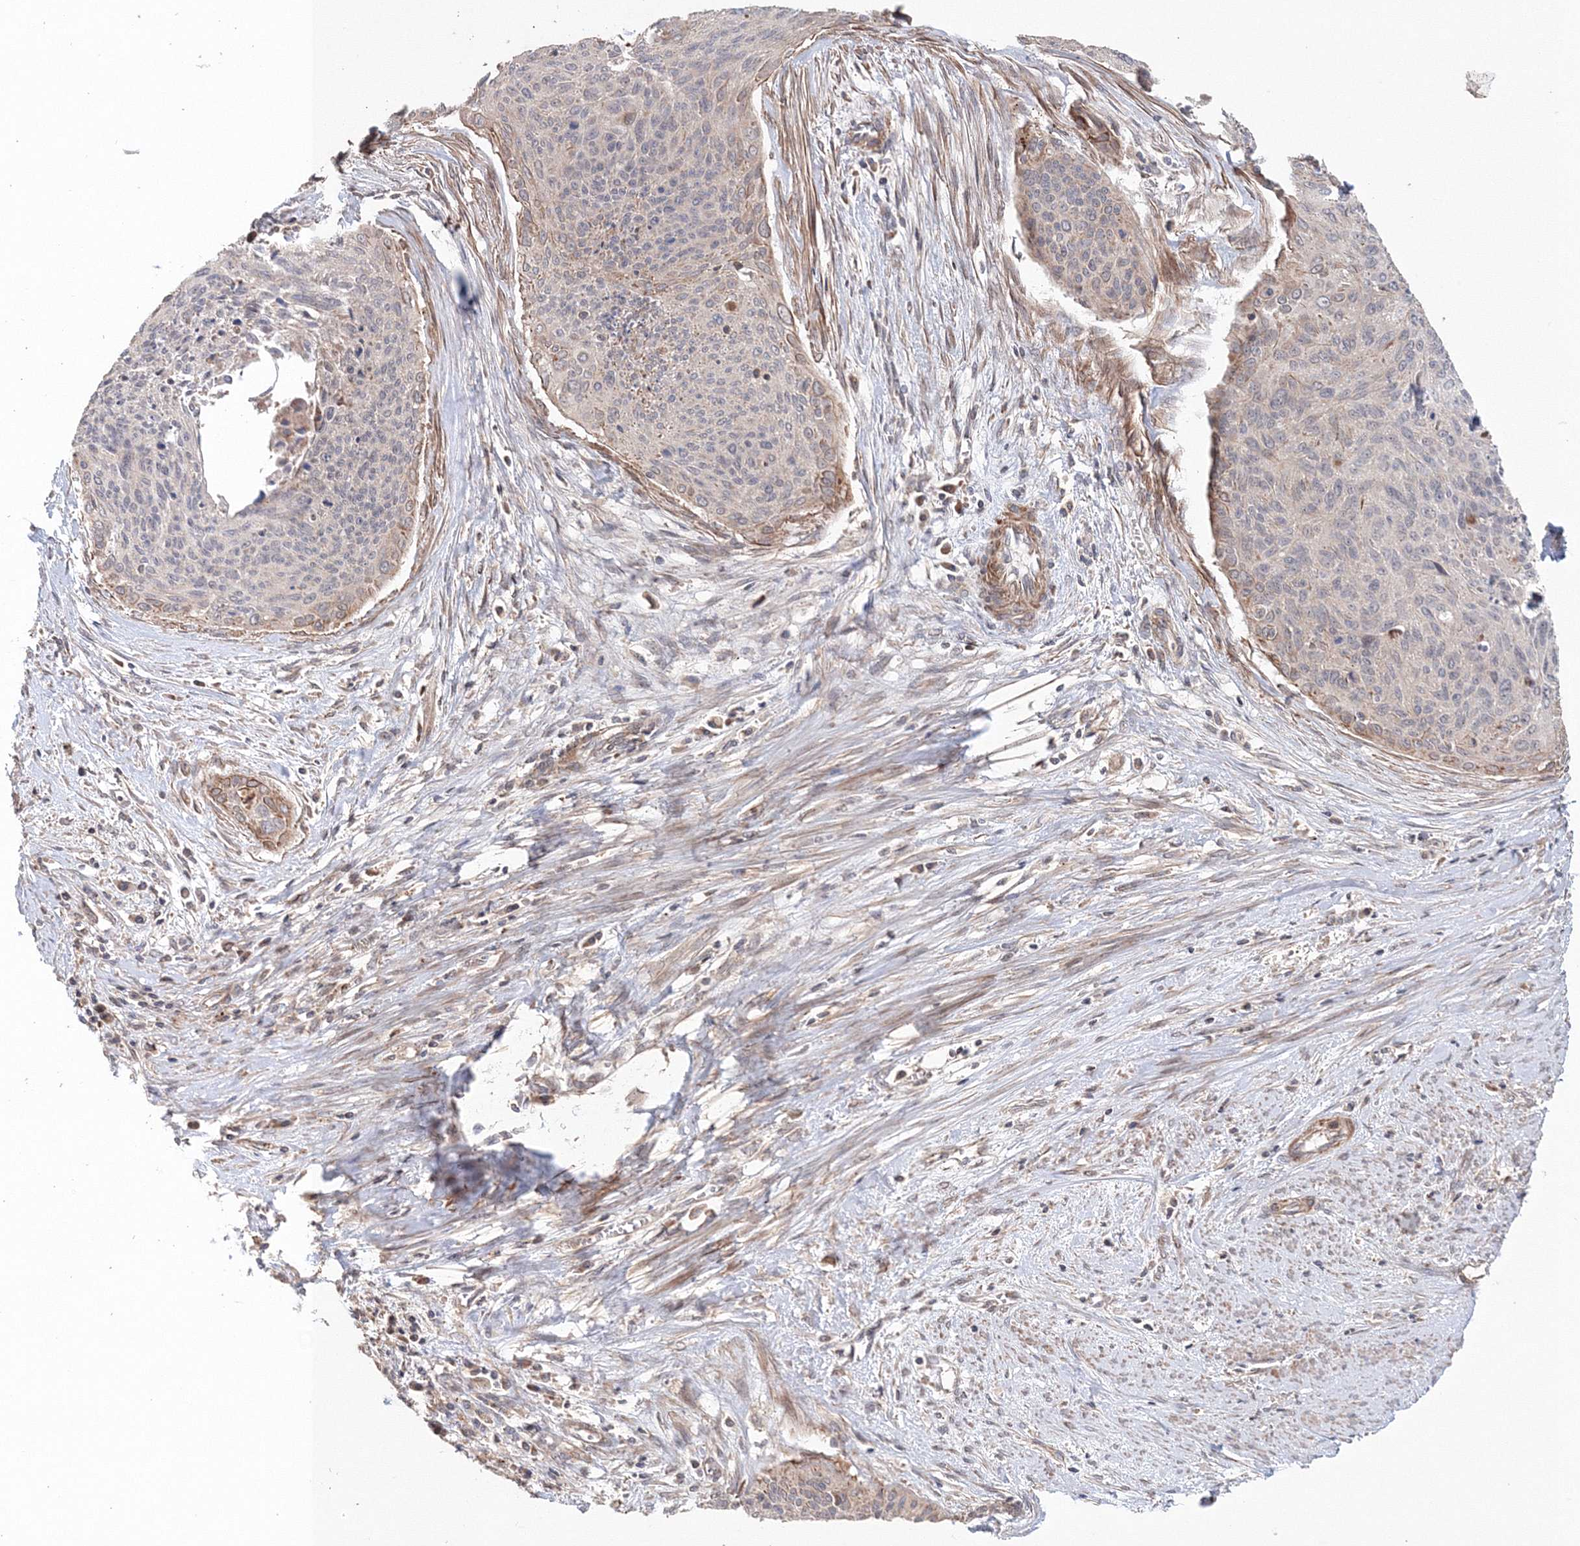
{"staining": {"intensity": "negative", "quantity": "none", "location": "none"}, "tissue": "cervical cancer", "cell_type": "Tumor cells", "image_type": "cancer", "snomed": [{"axis": "morphology", "description": "Squamous cell carcinoma, NOS"}, {"axis": "topography", "description": "Cervix"}], "caption": "Tumor cells are negative for protein expression in human cervical cancer (squamous cell carcinoma).", "gene": "NOA1", "patient": {"sex": "female", "age": 55}}